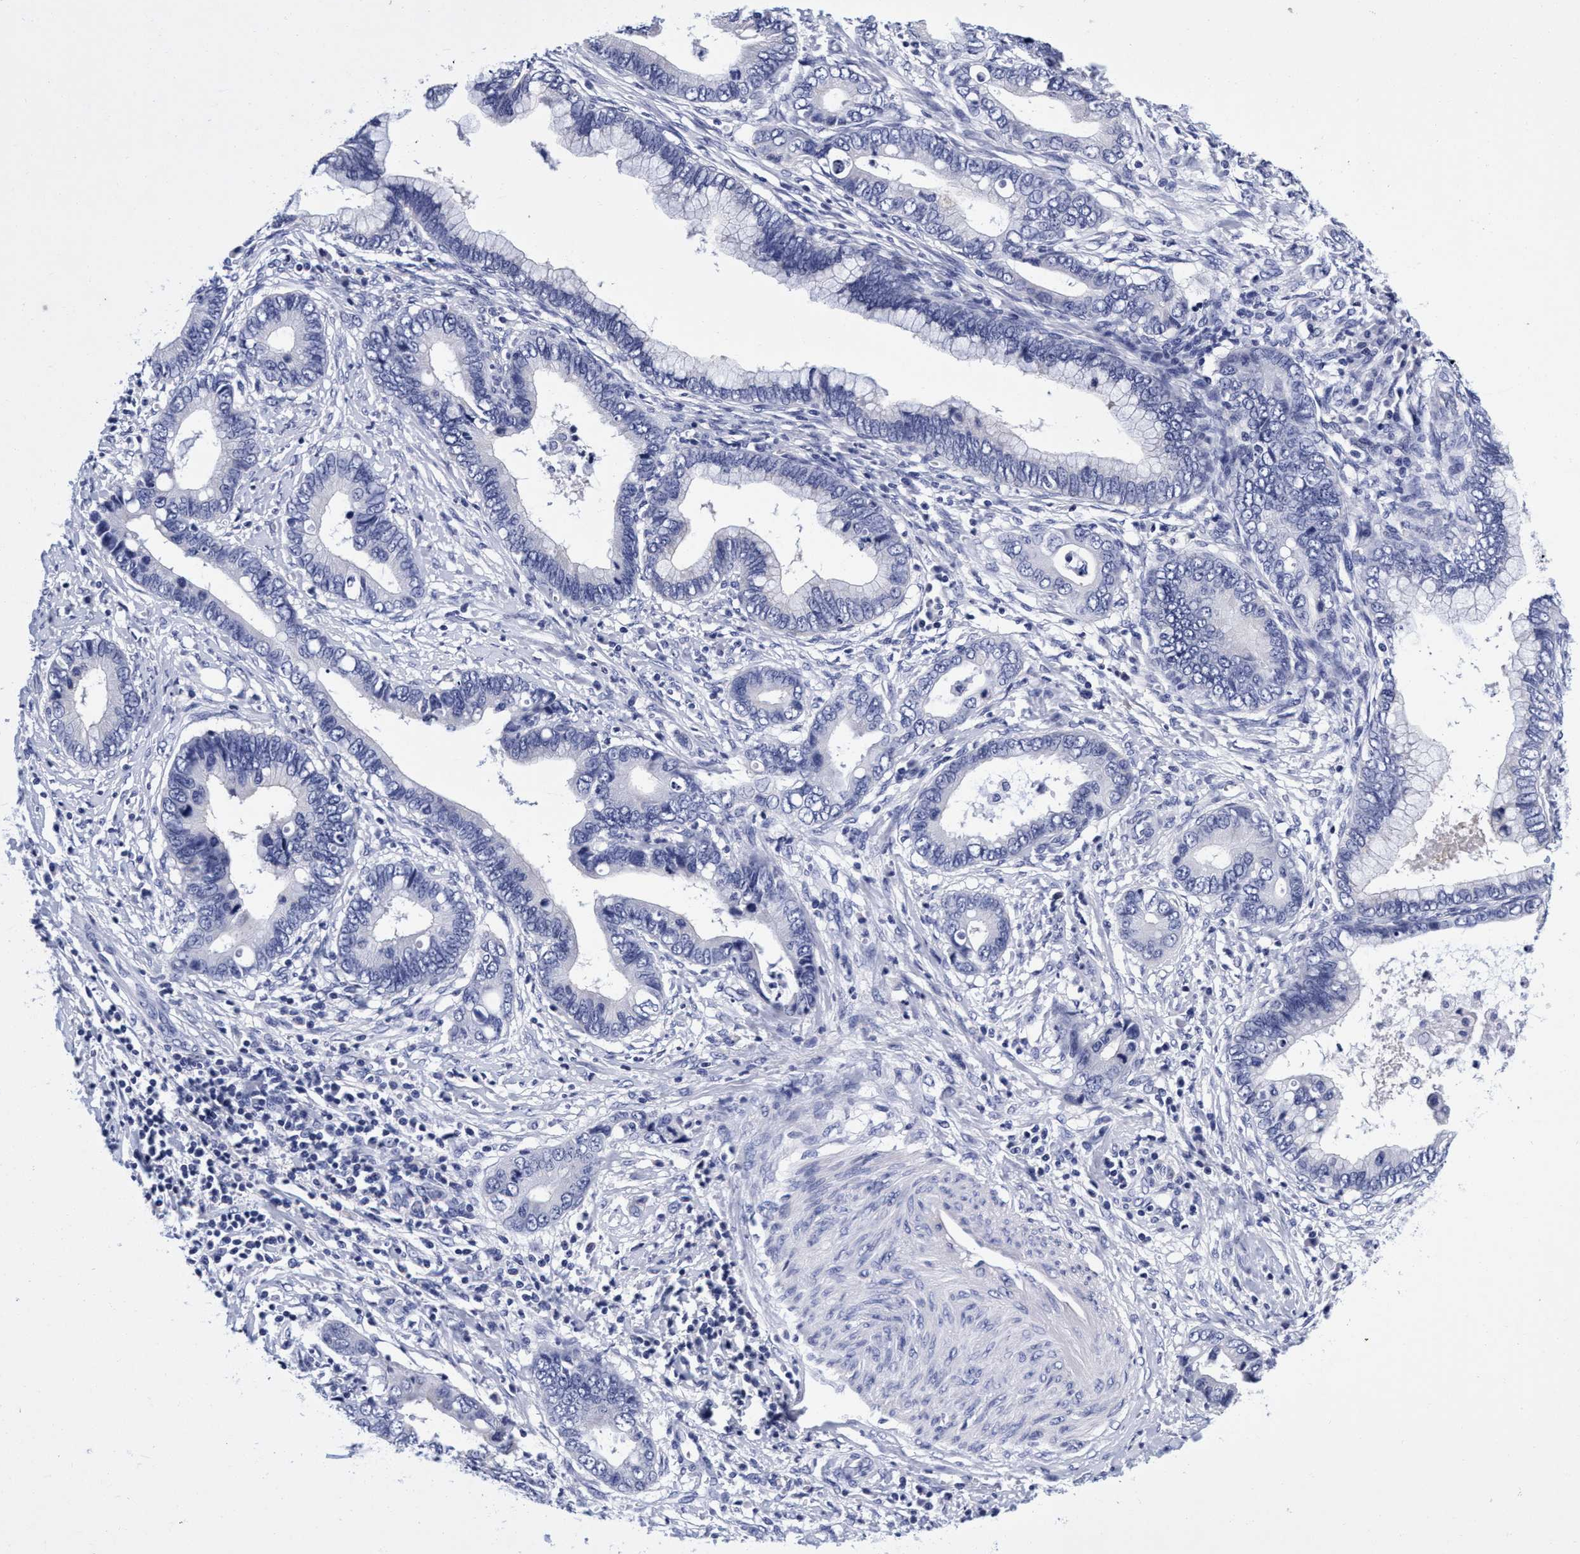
{"staining": {"intensity": "negative", "quantity": "none", "location": "none"}, "tissue": "cervical cancer", "cell_type": "Tumor cells", "image_type": "cancer", "snomed": [{"axis": "morphology", "description": "Adenocarcinoma, NOS"}, {"axis": "topography", "description": "Cervix"}], "caption": "The photomicrograph exhibits no significant expression in tumor cells of cervical cancer (adenocarcinoma).", "gene": "PLPPR1", "patient": {"sex": "female", "age": 44}}